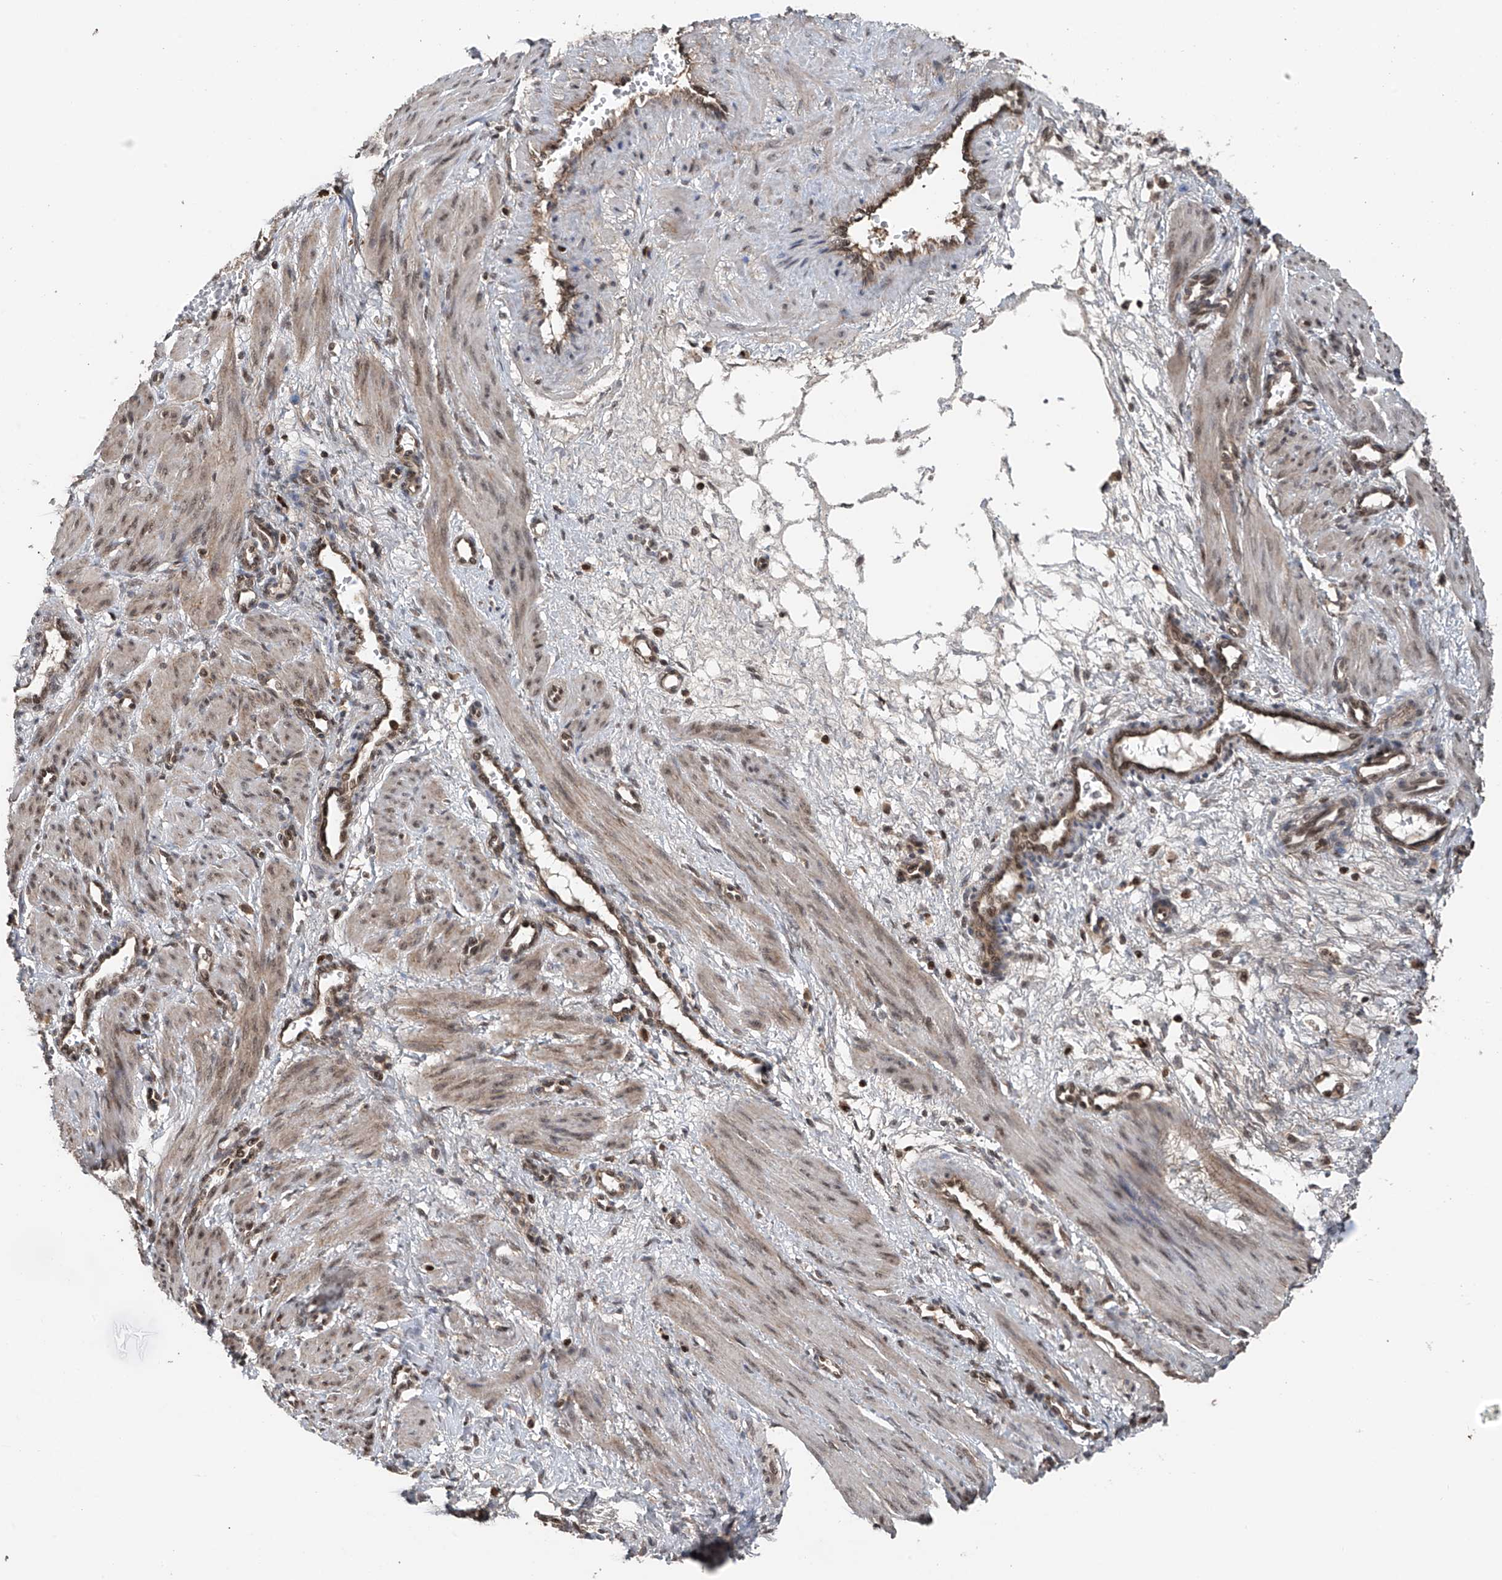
{"staining": {"intensity": "weak", "quantity": ">75%", "location": "cytoplasmic/membranous,nuclear"}, "tissue": "smooth muscle", "cell_type": "Smooth muscle cells", "image_type": "normal", "snomed": [{"axis": "morphology", "description": "Normal tissue, NOS"}, {"axis": "topography", "description": "Endometrium"}], "caption": "Protein expression analysis of normal smooth muscle displays weak cytoplasmic/membranous,nuclear expression in about >75% of smooth muscle cells.", "gene": "DNAJC9", "patient": {"sex": "female", "age": 33}}